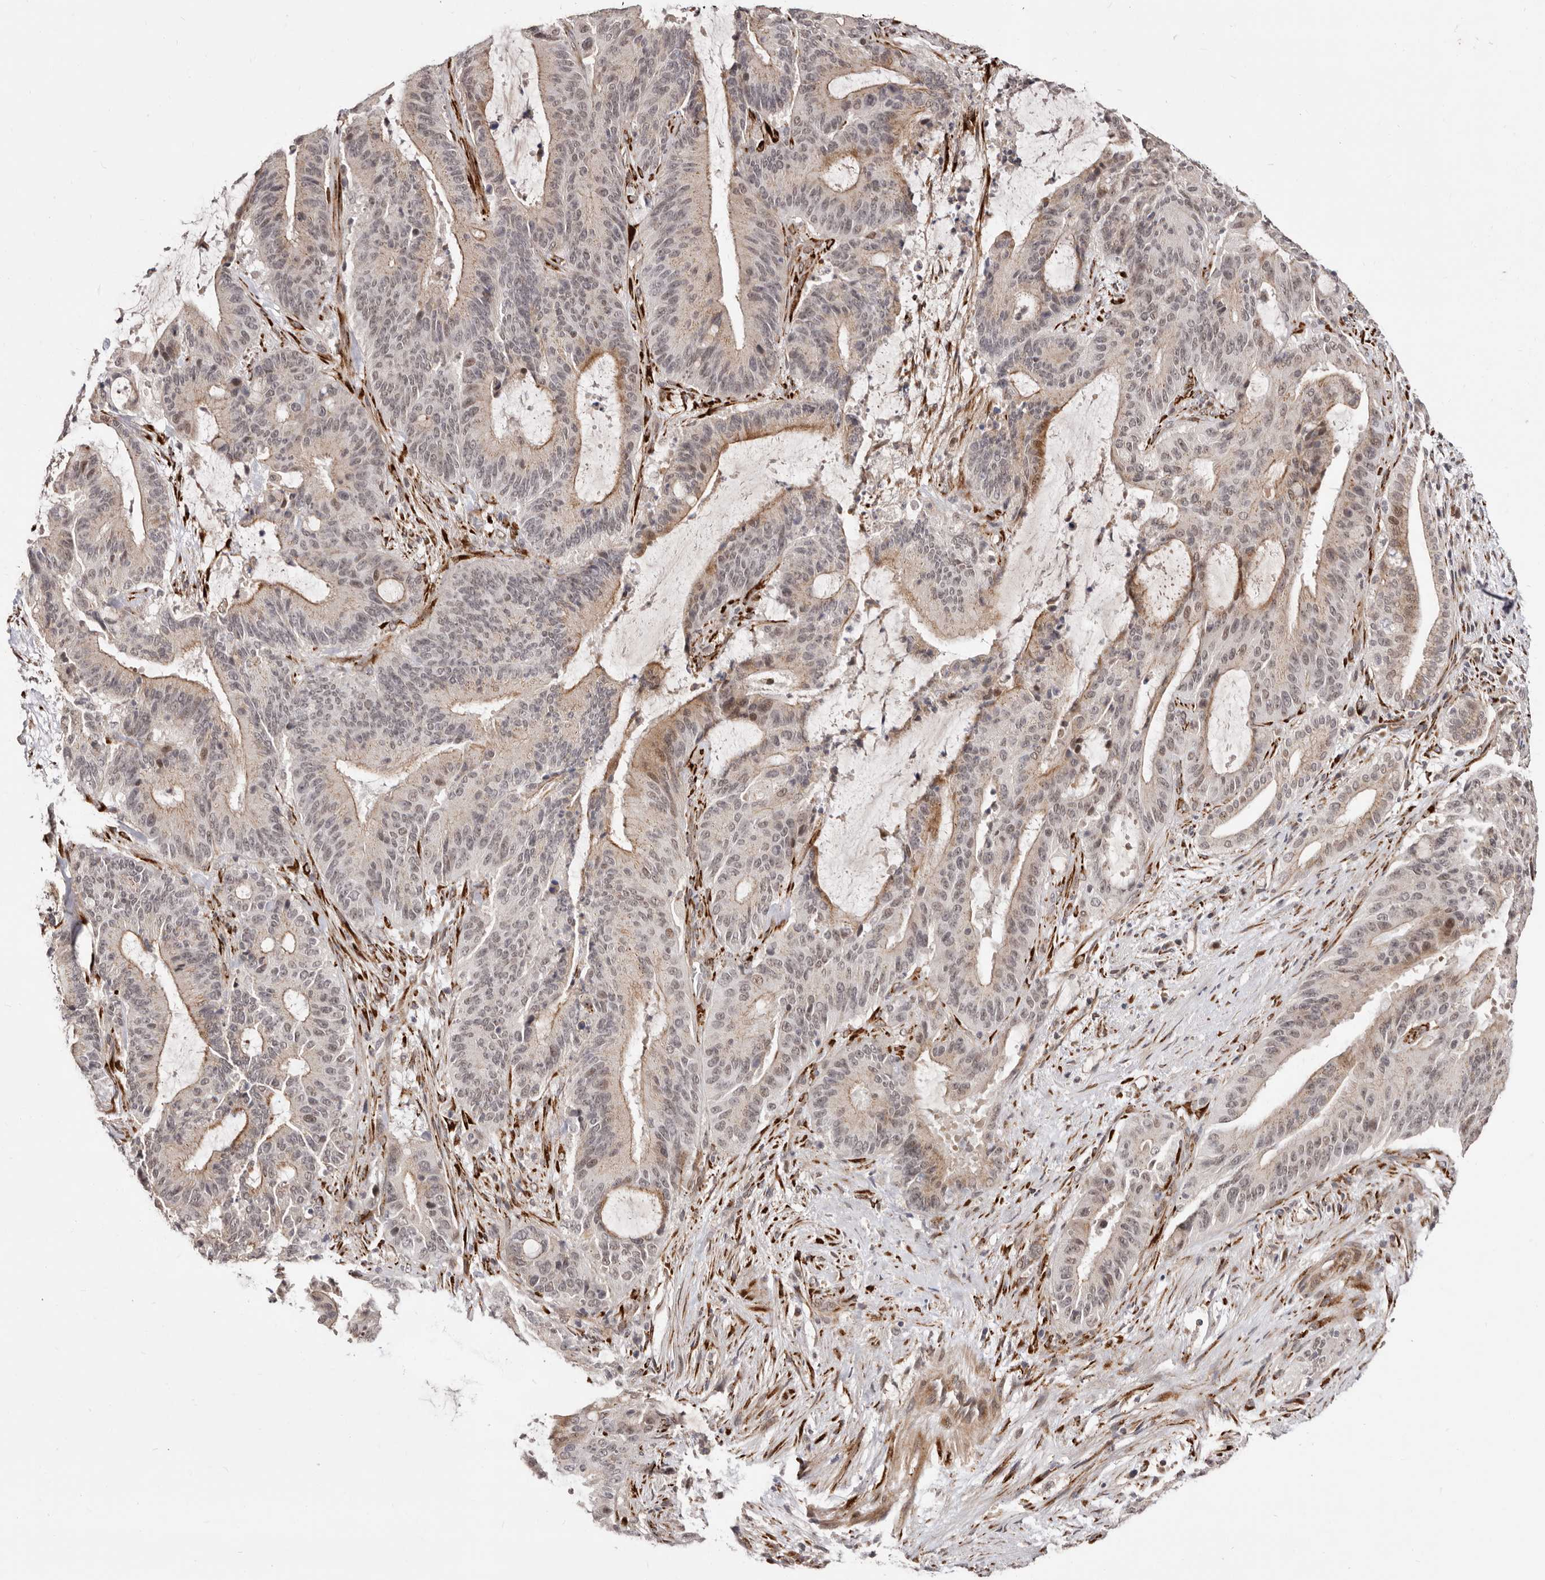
{"staining": {"intensity": "moderate", "quantity": "25%-75%", "location": "cytoplasmic/membranous,nuclear"}, "tissue": "liver cancer", "cell_type": "Tumor cells", "image_type": "cancer", "snomed": [{"axis": "morphology", "description": "Normal tissue, NOS"}, {"axis": "morphology", "description": "Cholangiocarcinoma"}, {"axis": "topography", "description": "Liver"}, {"axis": "topography", "description": "Peripheral nerve tissue"}], "caption": "Immunohistochemistry (DAB (3,3'-diaminobenzidine)) staining of human liver cholangiocarcinoma reveals moderate cytoplasmic/membranous and nuclear protein staining in about 25%-75% of tumor cells.", "gene": "SRCAP", "patient": {"sex": "female", "age": 73}}